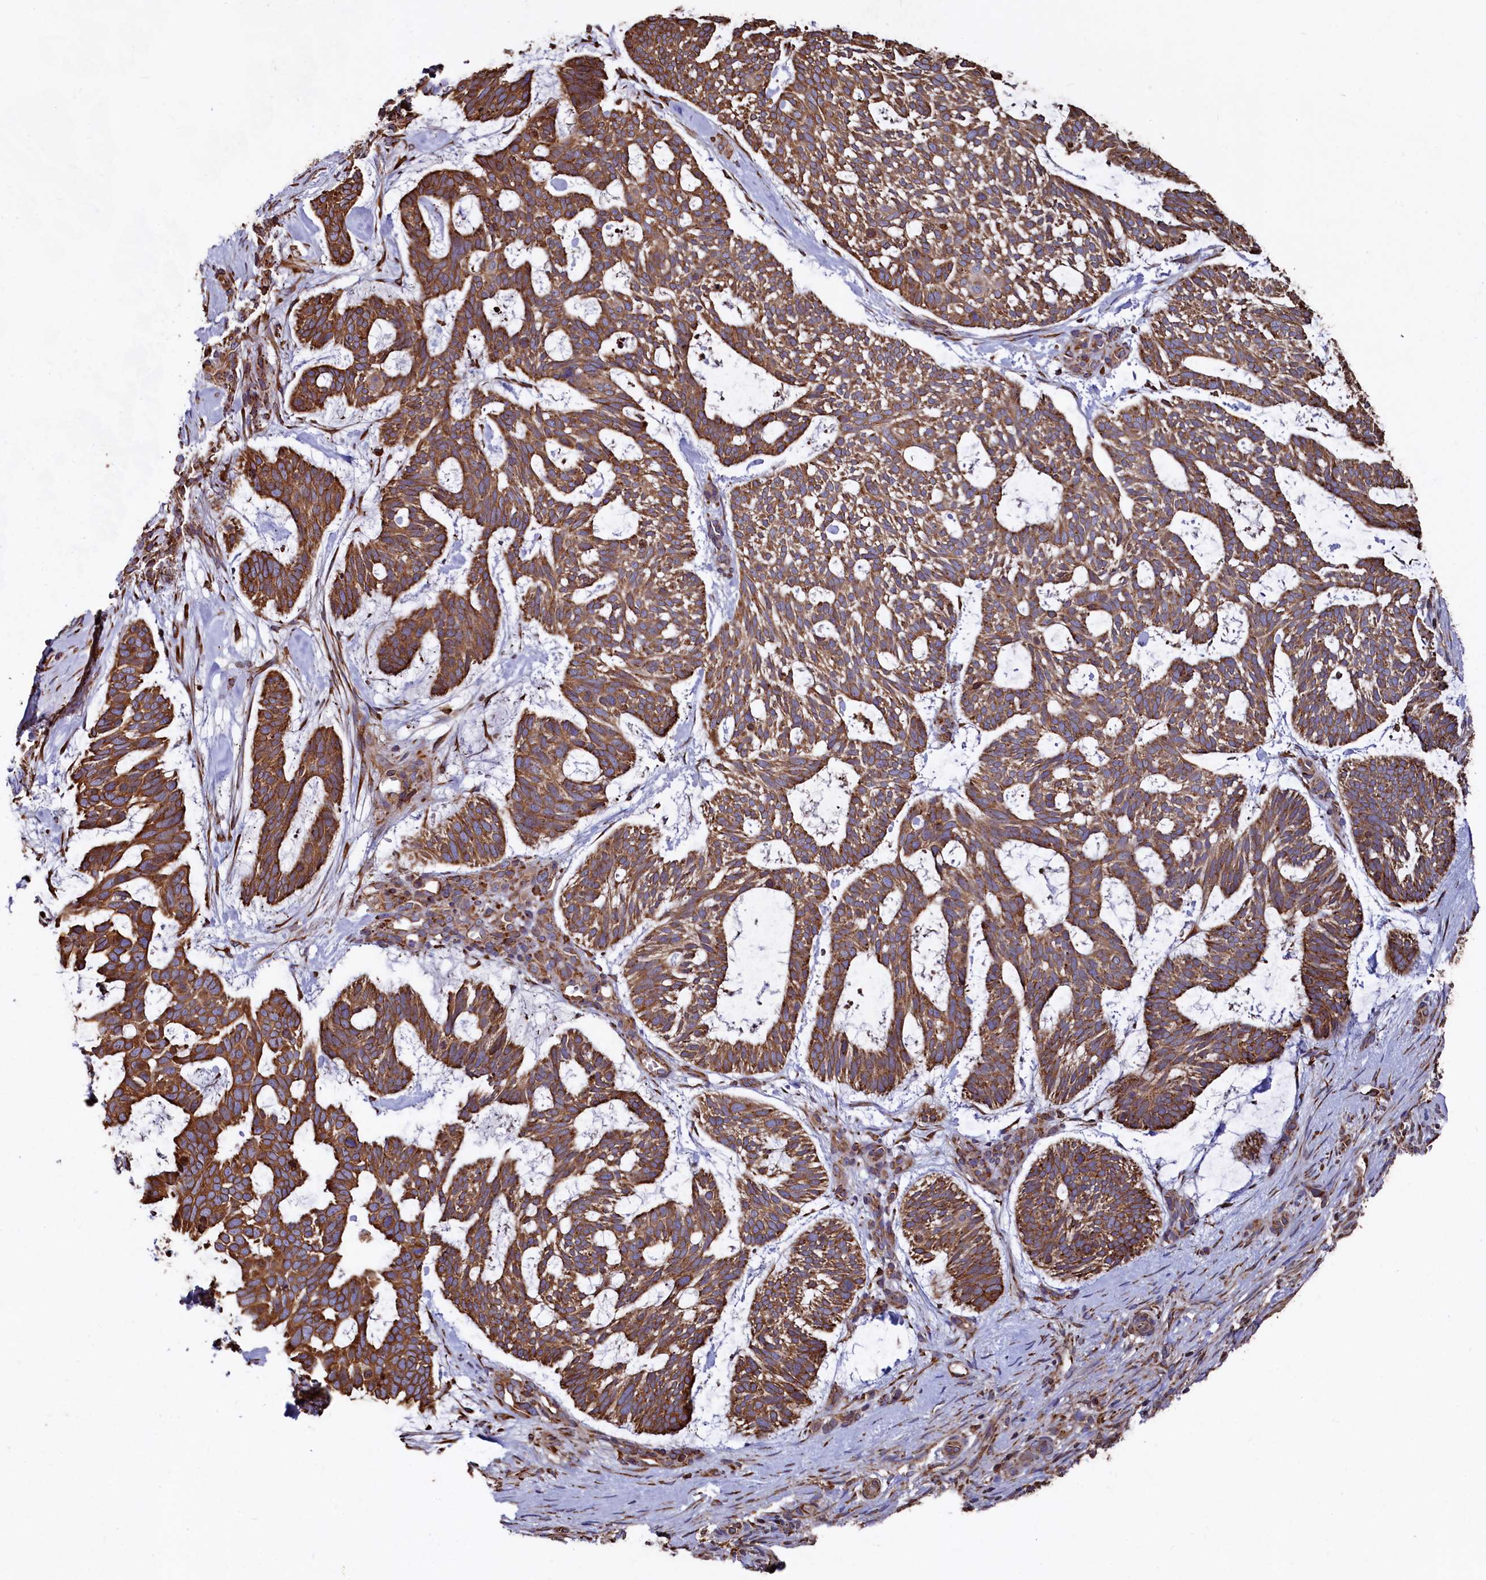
{"staining": {"intensity": "strong", "quantity": ">75%", "location": "cytoplasmic/membranous"}, "tissue": "skin cancer", "cell_type": "Tumor cells", "image_type": "cancer", "snomed": [{"axis": "morphology", "description": "Basal cell carcinoma"}, {"axis": "topography", "description": "Skin"}], "caption": "Skin cancer stained with immunohistochemistry (IHC) reveals strong cytoplasmic/membranous expression in approximately >75% of tumor cells. (Brightfield microscopy of DAB IHC at high magnification).", "gene": "NEURL1B", "patient": {"sex": "male", "age": 88}}